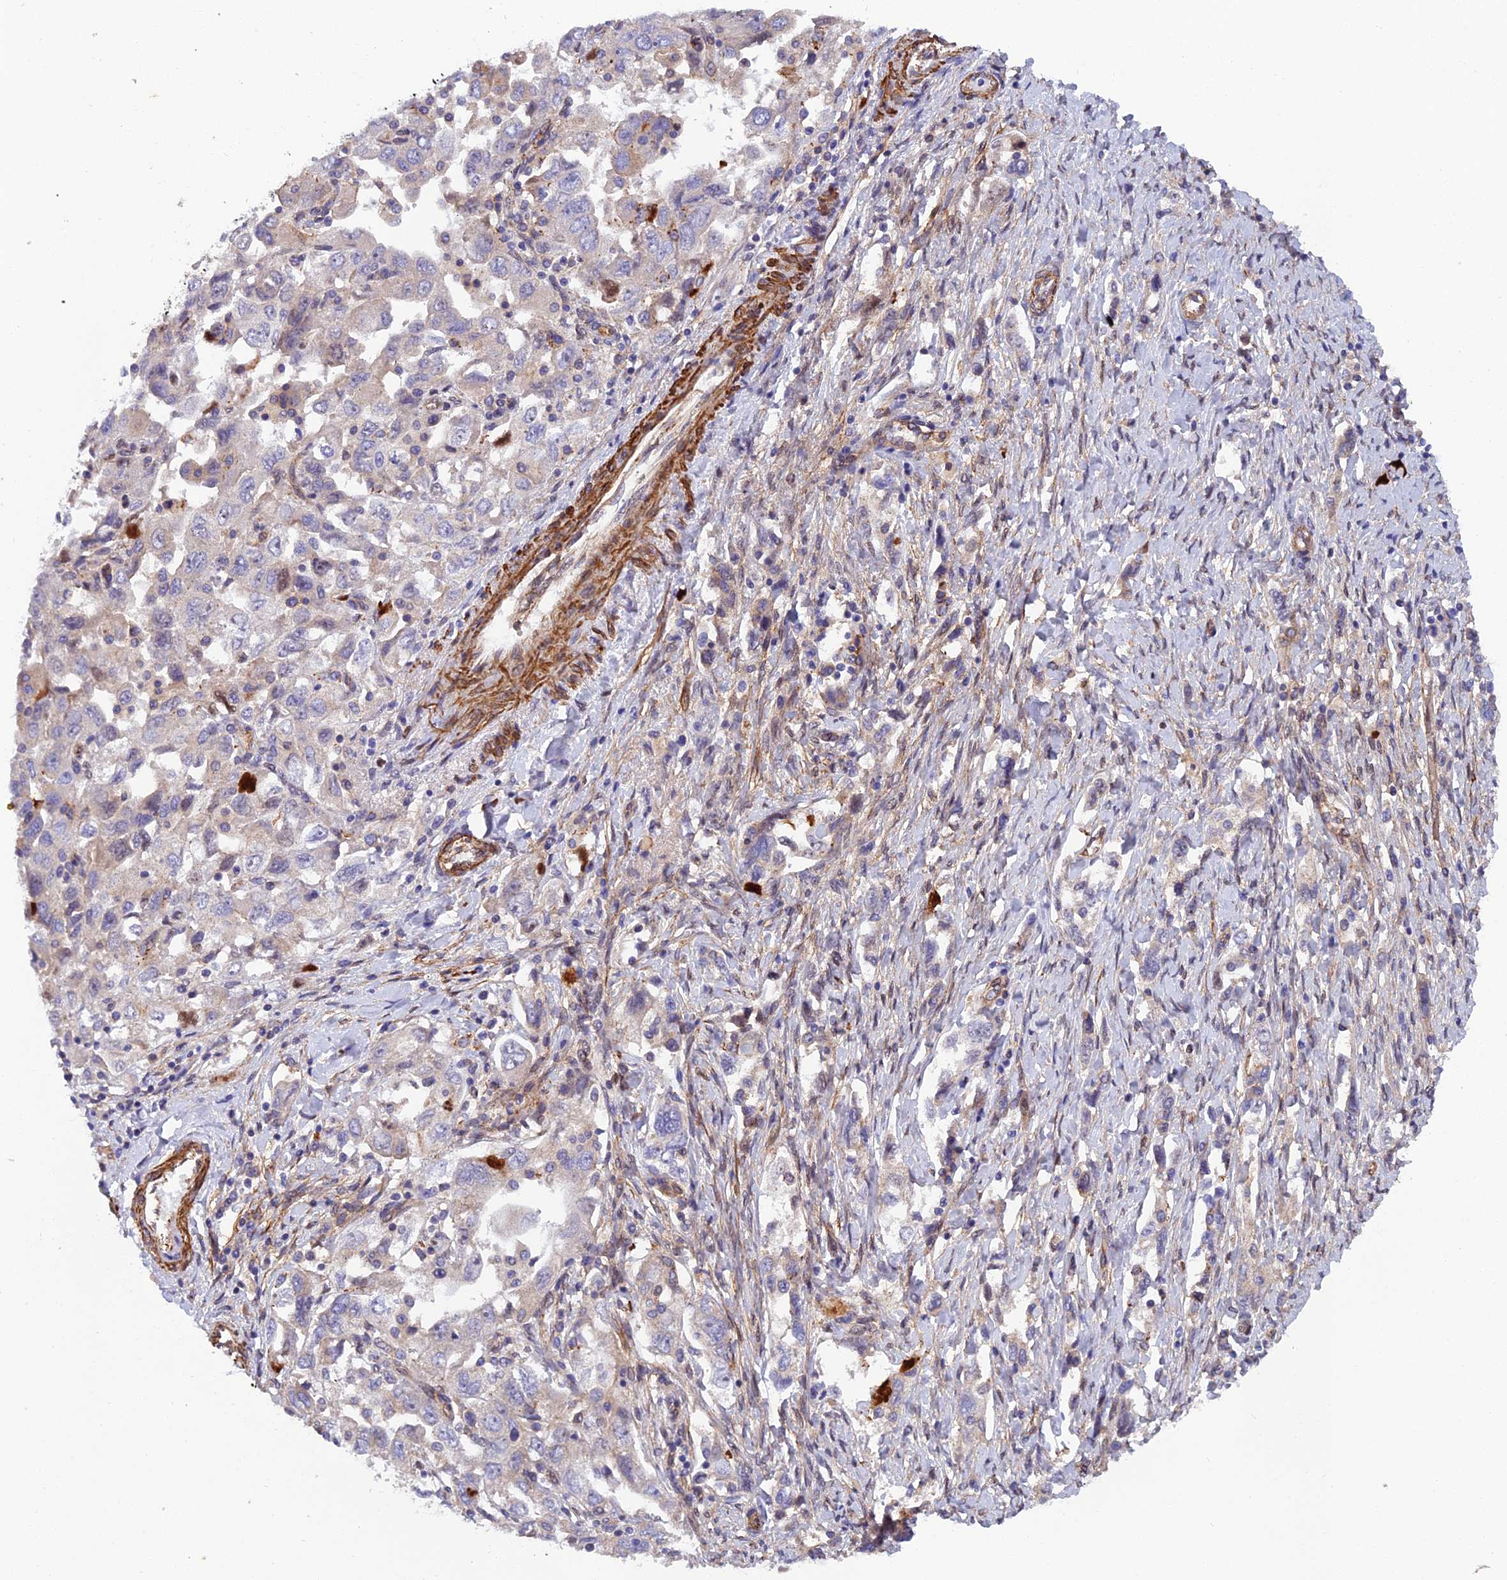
{"staining": {"intensity": "negative", "quantity": "none", "location": "none"}, "tissue": "ovarian cancer", "cell_type": "Tumor cells", "image_type": "cancer", "snomed": [{"axis": "morphology", "description": "Carcinoma, NOS"}, {"axis": "morphology", "description": "Cystadenocarcinoma, serous, NOS"}, {"axis": "topography", "description": "Ovary"}], "caption": "DAB (3,3'-diaminobenzidine) immunohistochemical staining of human carcinoma (ovarian) demonstrates no significant expression in tumor cells.", "gene": "RALGAPA2", "patient": {"sex": "female", "age": 69}}